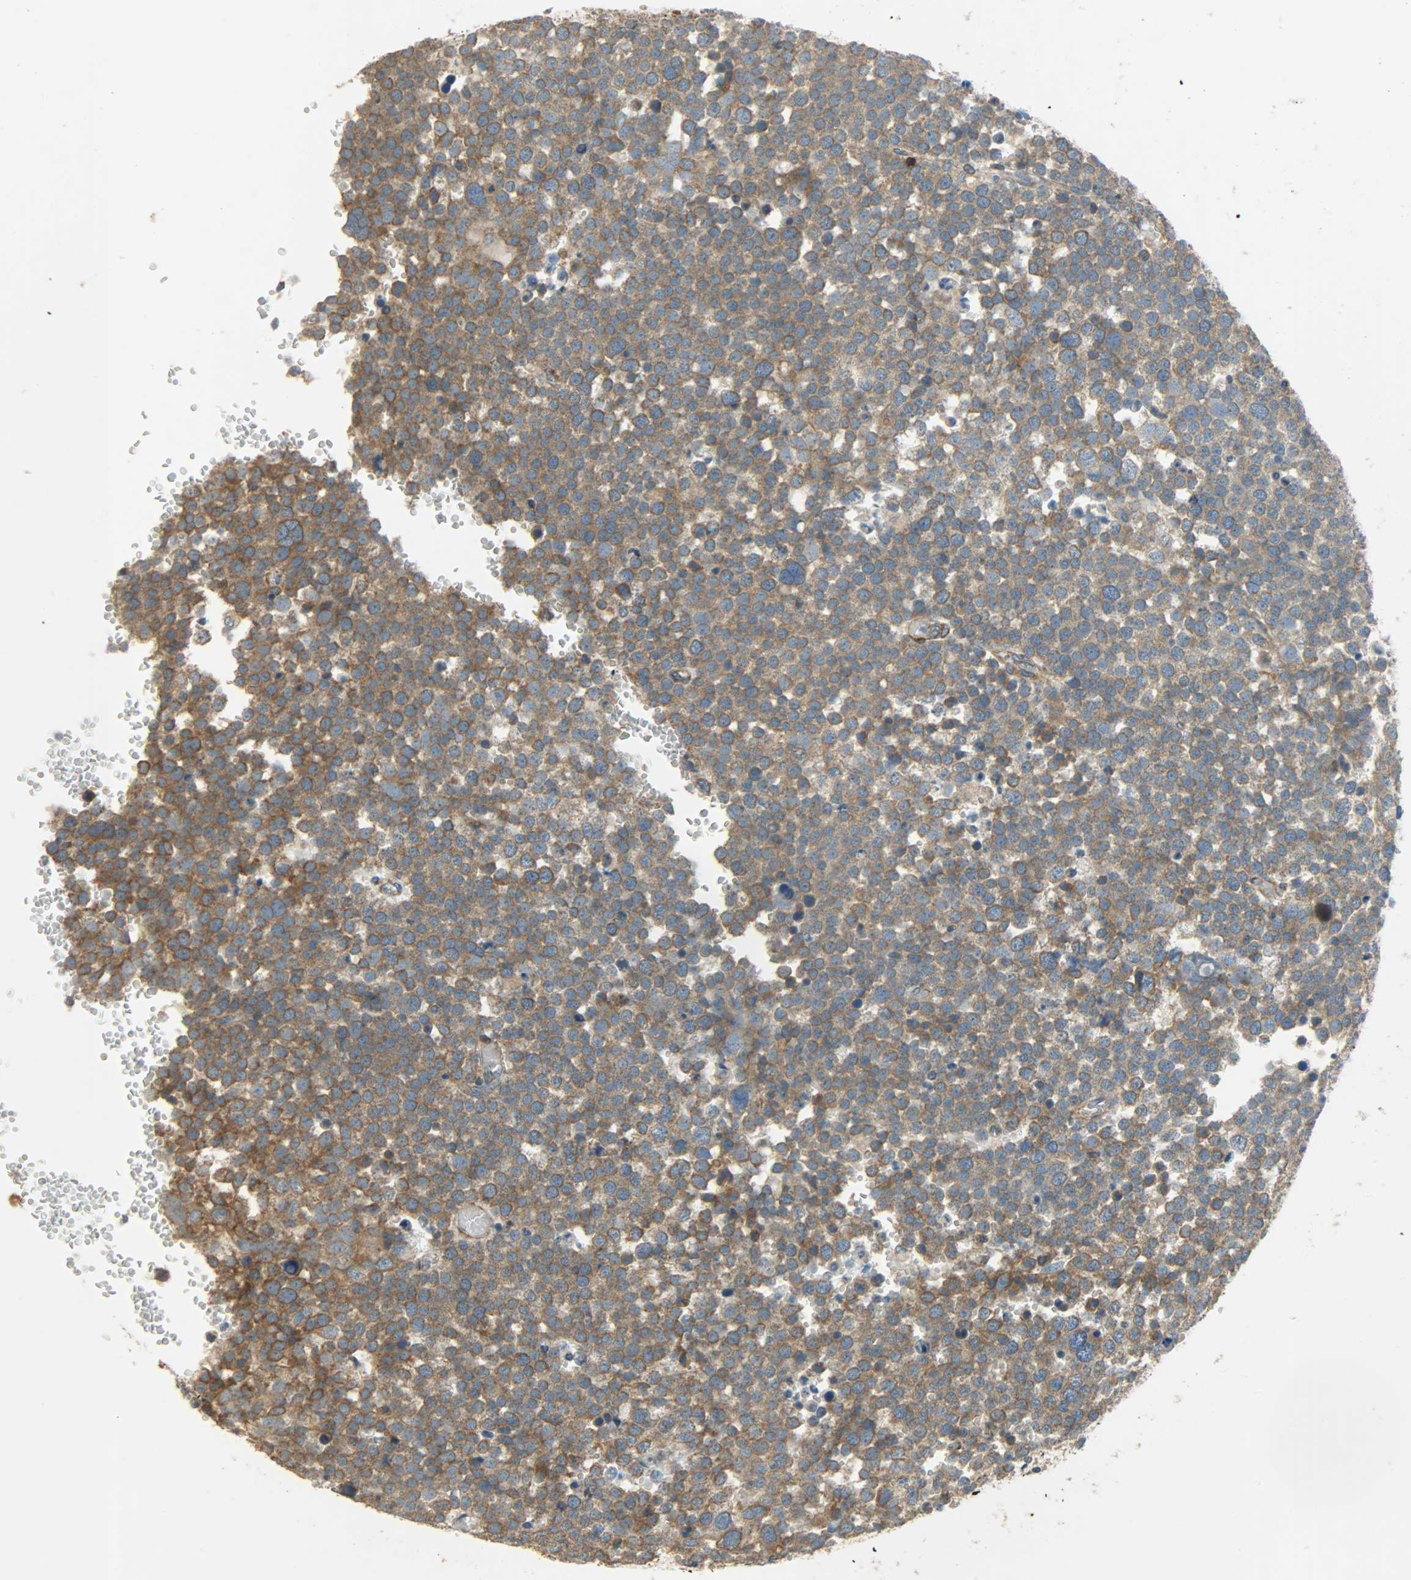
{"staining": {"intensity": "strong", "quantity": ">75%", "location": "cytoplasmic/membranous"}, "tissue": "testis cancer", "cell_type": "Tumor cells", "image_type": "cancer", "snomed": [{"axis": "morphology", "description": "Seminoma, NOS"}, {"axis": "topography", "description": "Testis"}], "caption": "IHC (DAB) staining of testis cancer reveals strong cytoplasmic/membranous protein positivity in about >75% of tumor cells. Using DAB (brown) and hematoxylin (blue) stains, captured at high magnification using brightfield microscopy.", "gene": "C1orf198", "patient": {"sex": "male", "age": 71}}